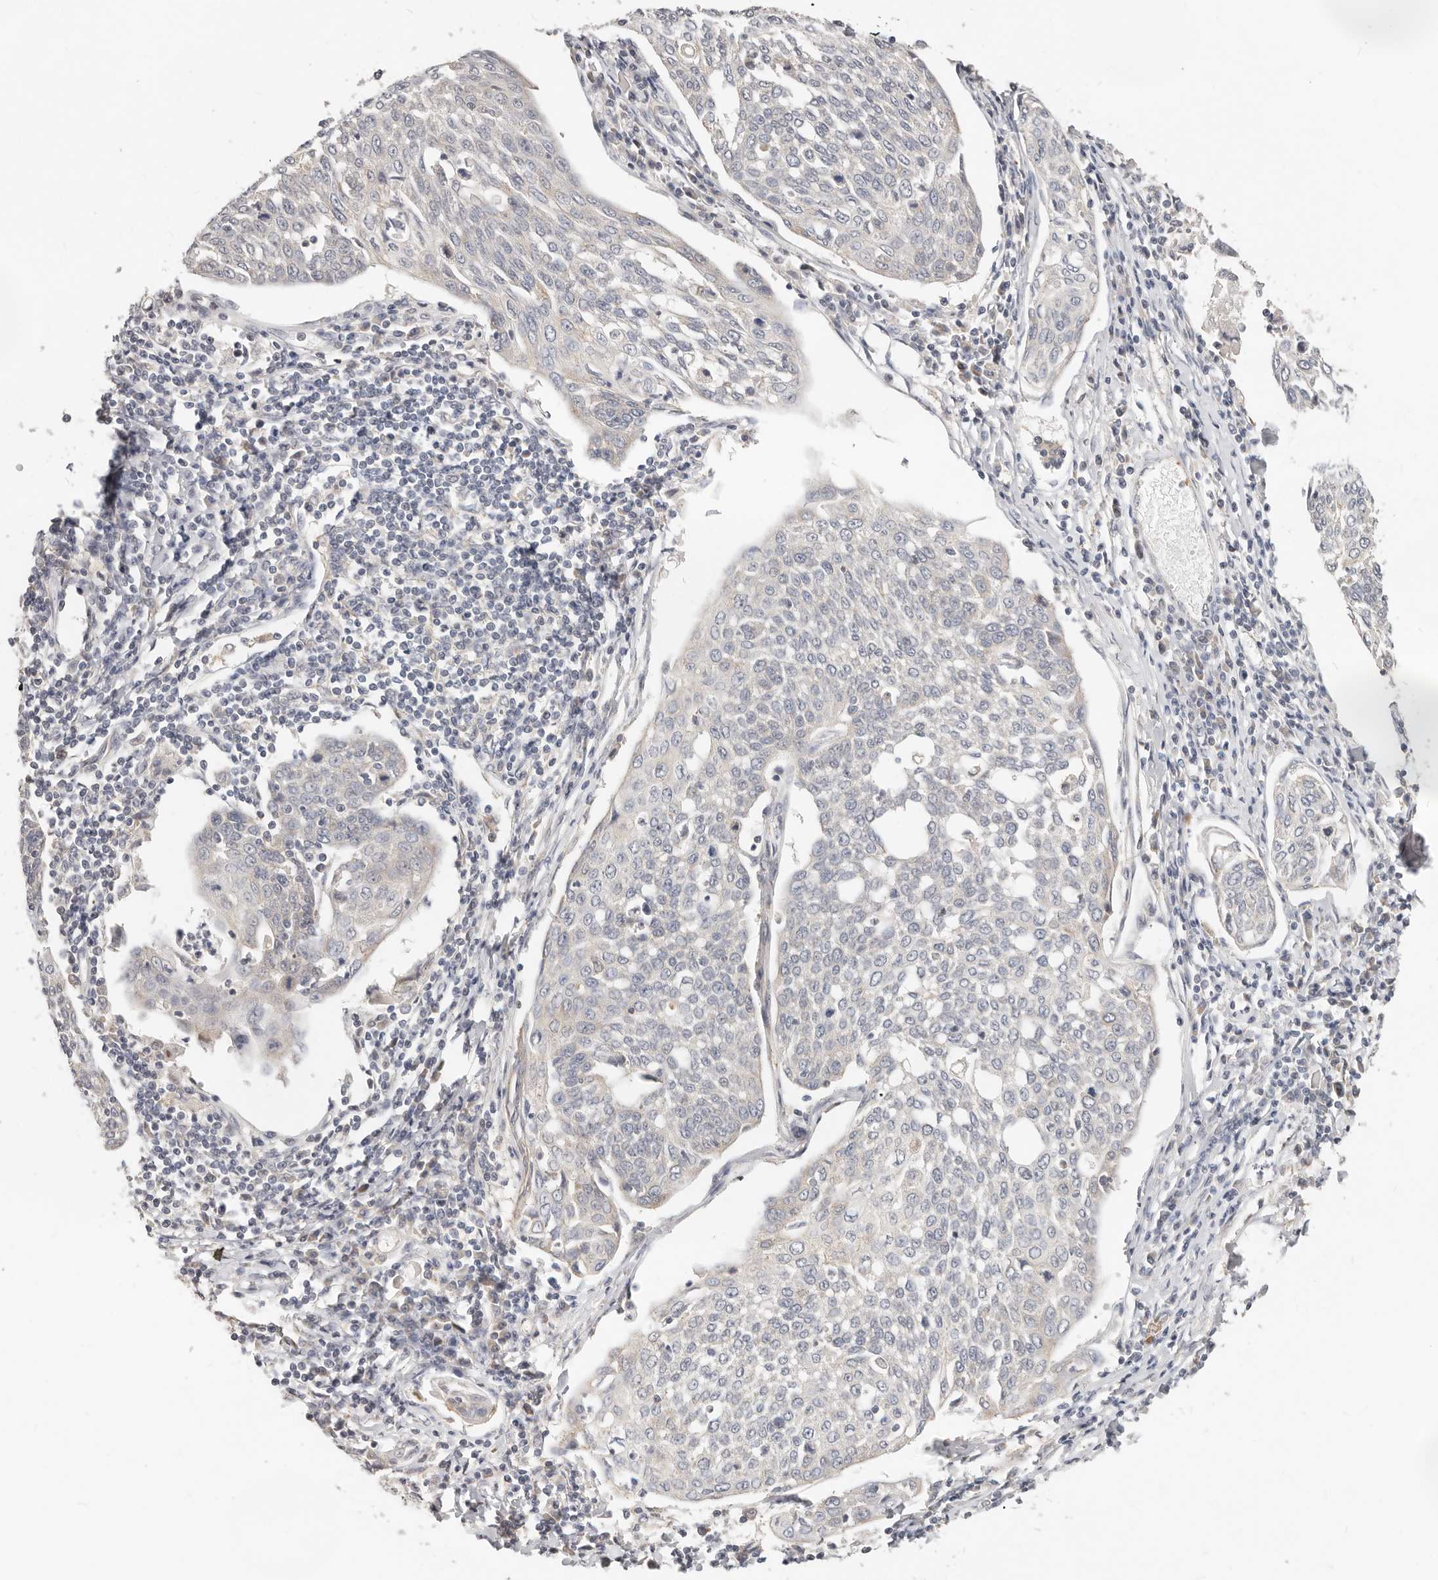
{"staining": {"intensity": "negative", "quantity": "none", "location": "none"}, "tissue": "cervical cancer", "cell_type": "Tumor cells", "image_type": "cancer", "snomed": [{"axis": "morphology", "description": "Squamous cell carcinoma, NOS"}, {"axis": "topography", "description": "Cervix"}], "caption": "An immunohistochemistry (IHC) photomicrograph of cervical cancer (squamous cell carcinoma) is shown. There is no staining in tumor cells of cervical cancer (squamous cell carcinoma).", "gene": "ZRANB1", "patient": {"sex": "female", "age": 34}}